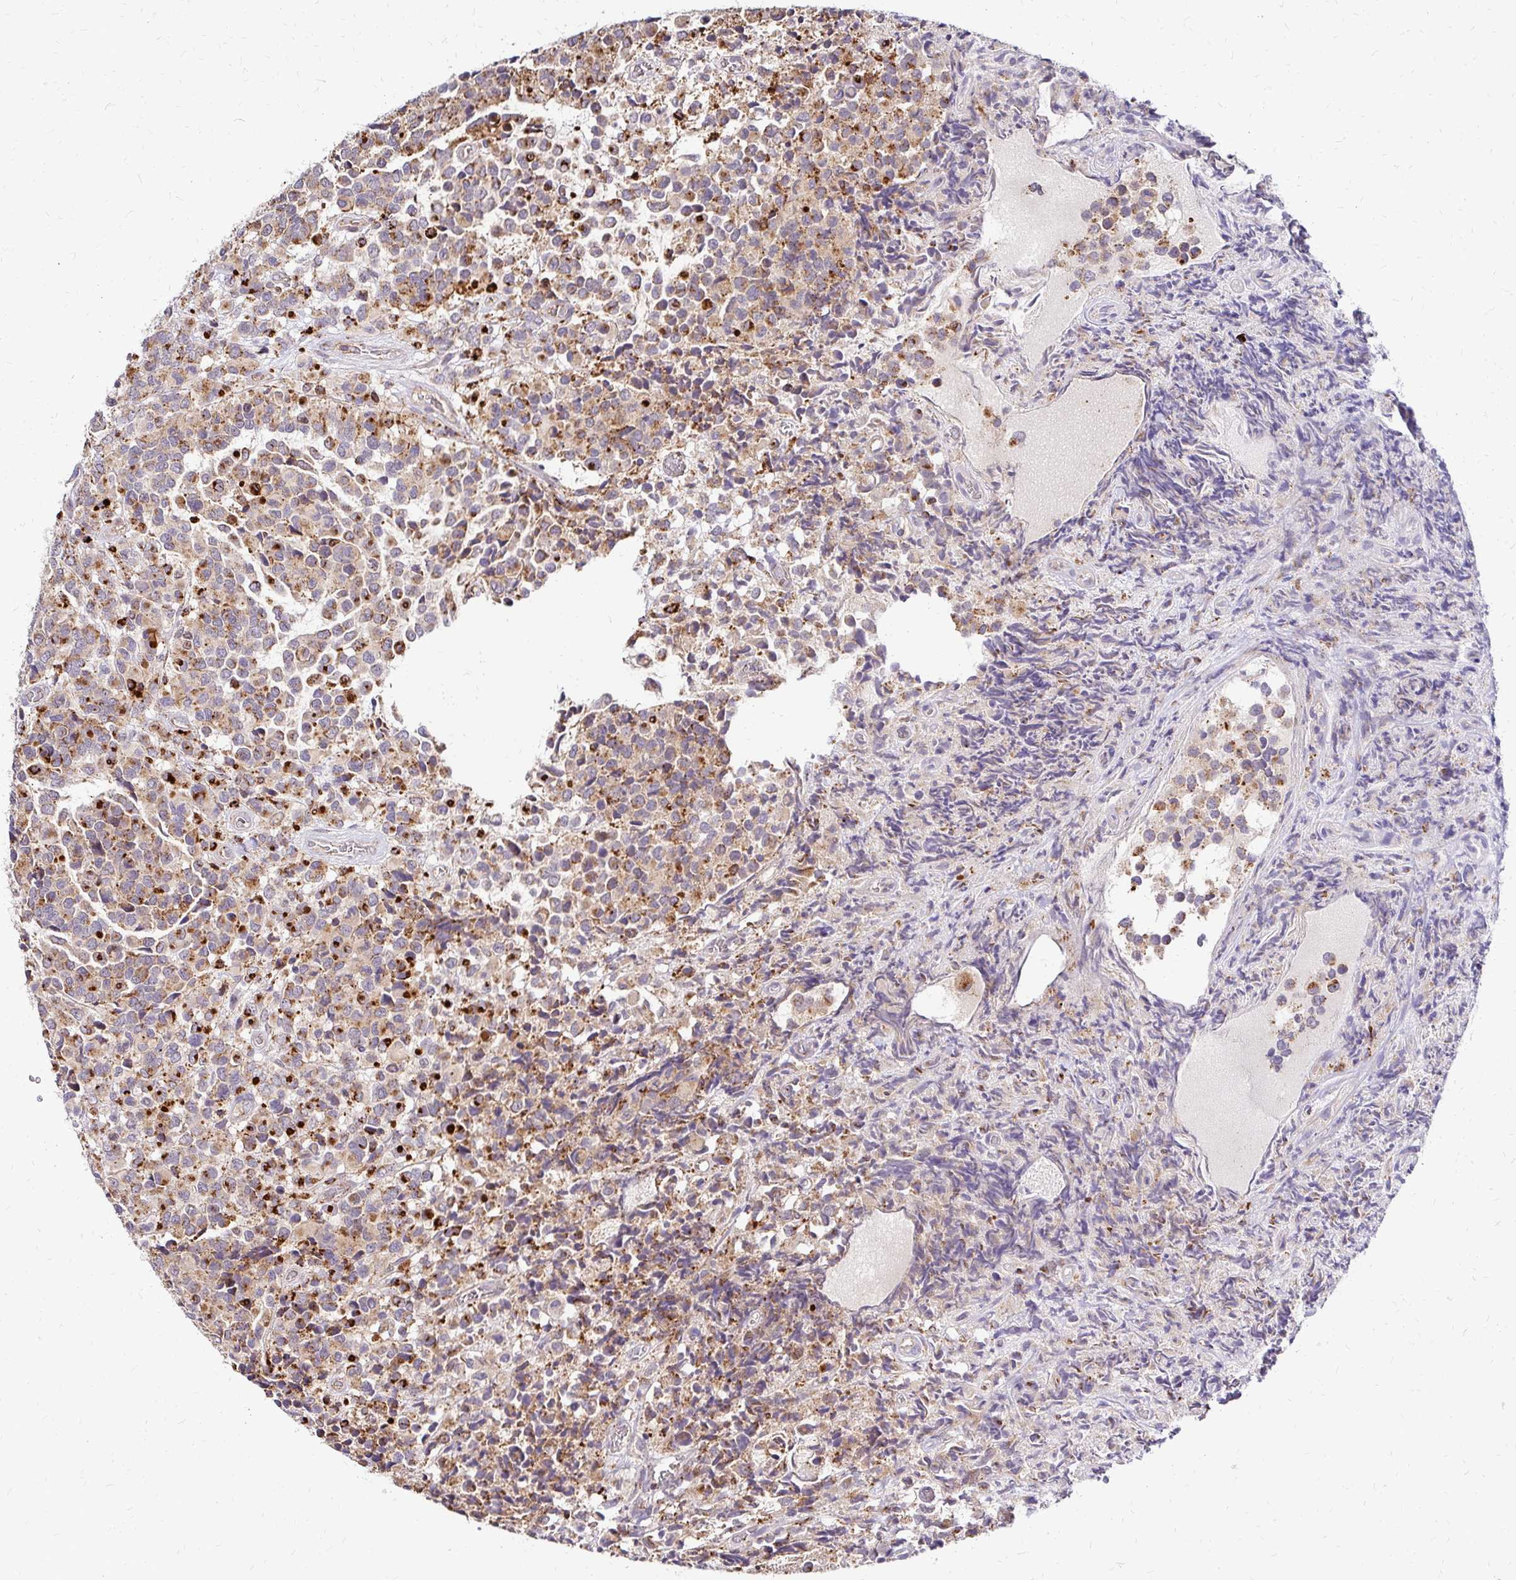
{"staining": {"intensity": "moderate", "quantity": "<25%", "location": "cytoplasmic/membranous"}, "tissue": "glioma", "cell_type": "Tumor cells", "image_type": "cancer", "snomed": [{"axis": "morphology", "description": "Glioma, malignant, High grade"}, {"axis": "topography", "description": "Brain"}], "caption": "Human glioma stained for a protein (brown) displays moderate cytoplasmic/membranous positive expression in about <25% of tumor cells.", "gene": "IDUA", "patient": {"sex": "male", "age": 39}}